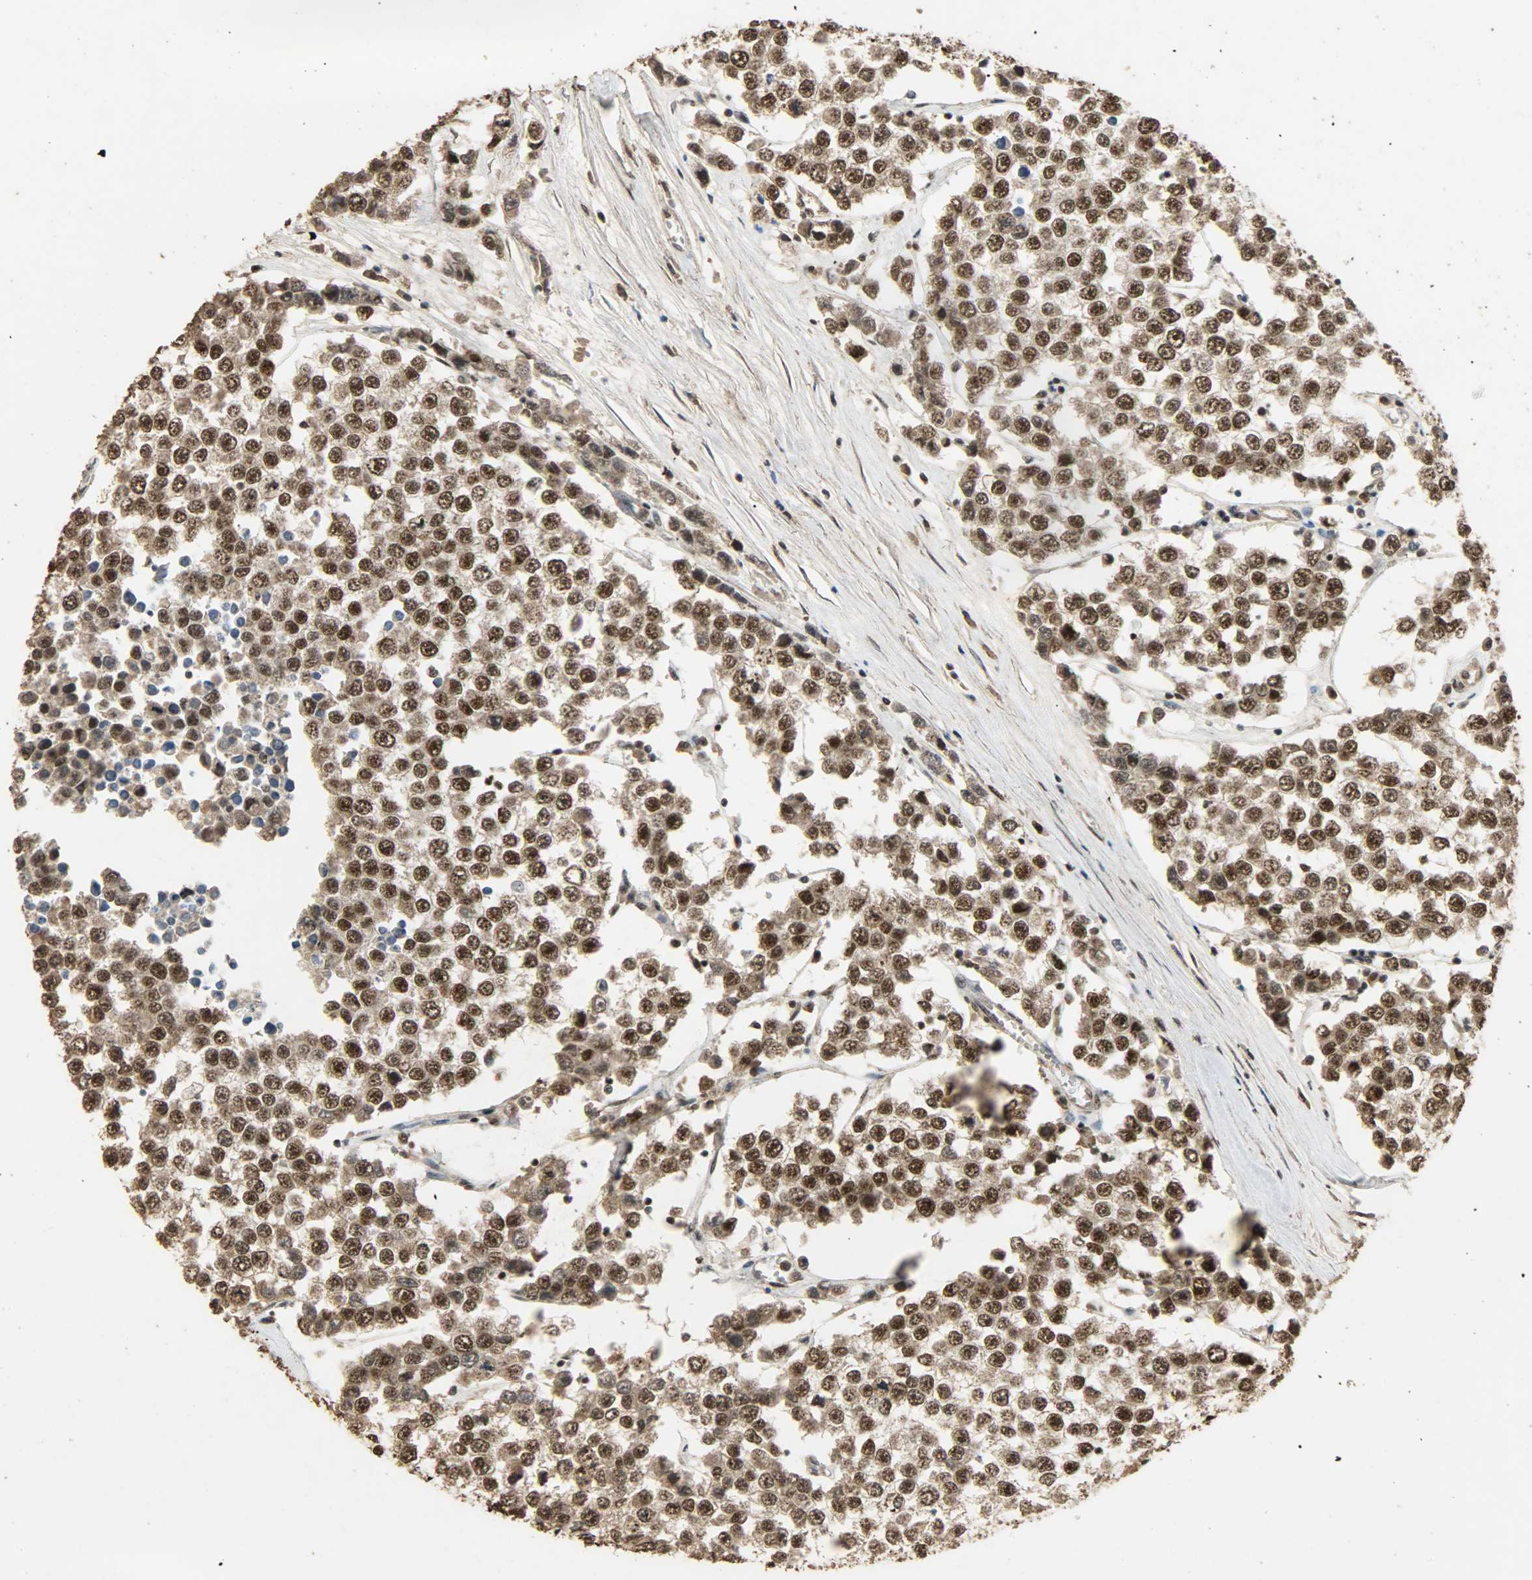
{"staining": {"intensity": "strong", "quantity": ">75%", "location": "cytoplasmic/membranous,nuclear"}, "tissue": "testis cancer", "cell_type": "Tumor cells", "image_type": "cancer", "snomed": [{"axis": "morphology", "description": "Seminoma, NOS"}, {"axis": "morphology", "description": "Carcinoma, Embryonal, NOS"}, {"axis": "topography", "description": "Testis"}], "caption": "Testis embryonal carcinoma stained for a protein demonstrates strong cytoplasmic/membranous and nuclear positivity in tumor cells. (Stains: DAB (3,3'-diaminobenzidine) in brown, nuclei in blue, Microscopy: brightfield microscopy at high magnification).", "gene": "CCNT2", "patient": {"sex": "male", "age": 52}}